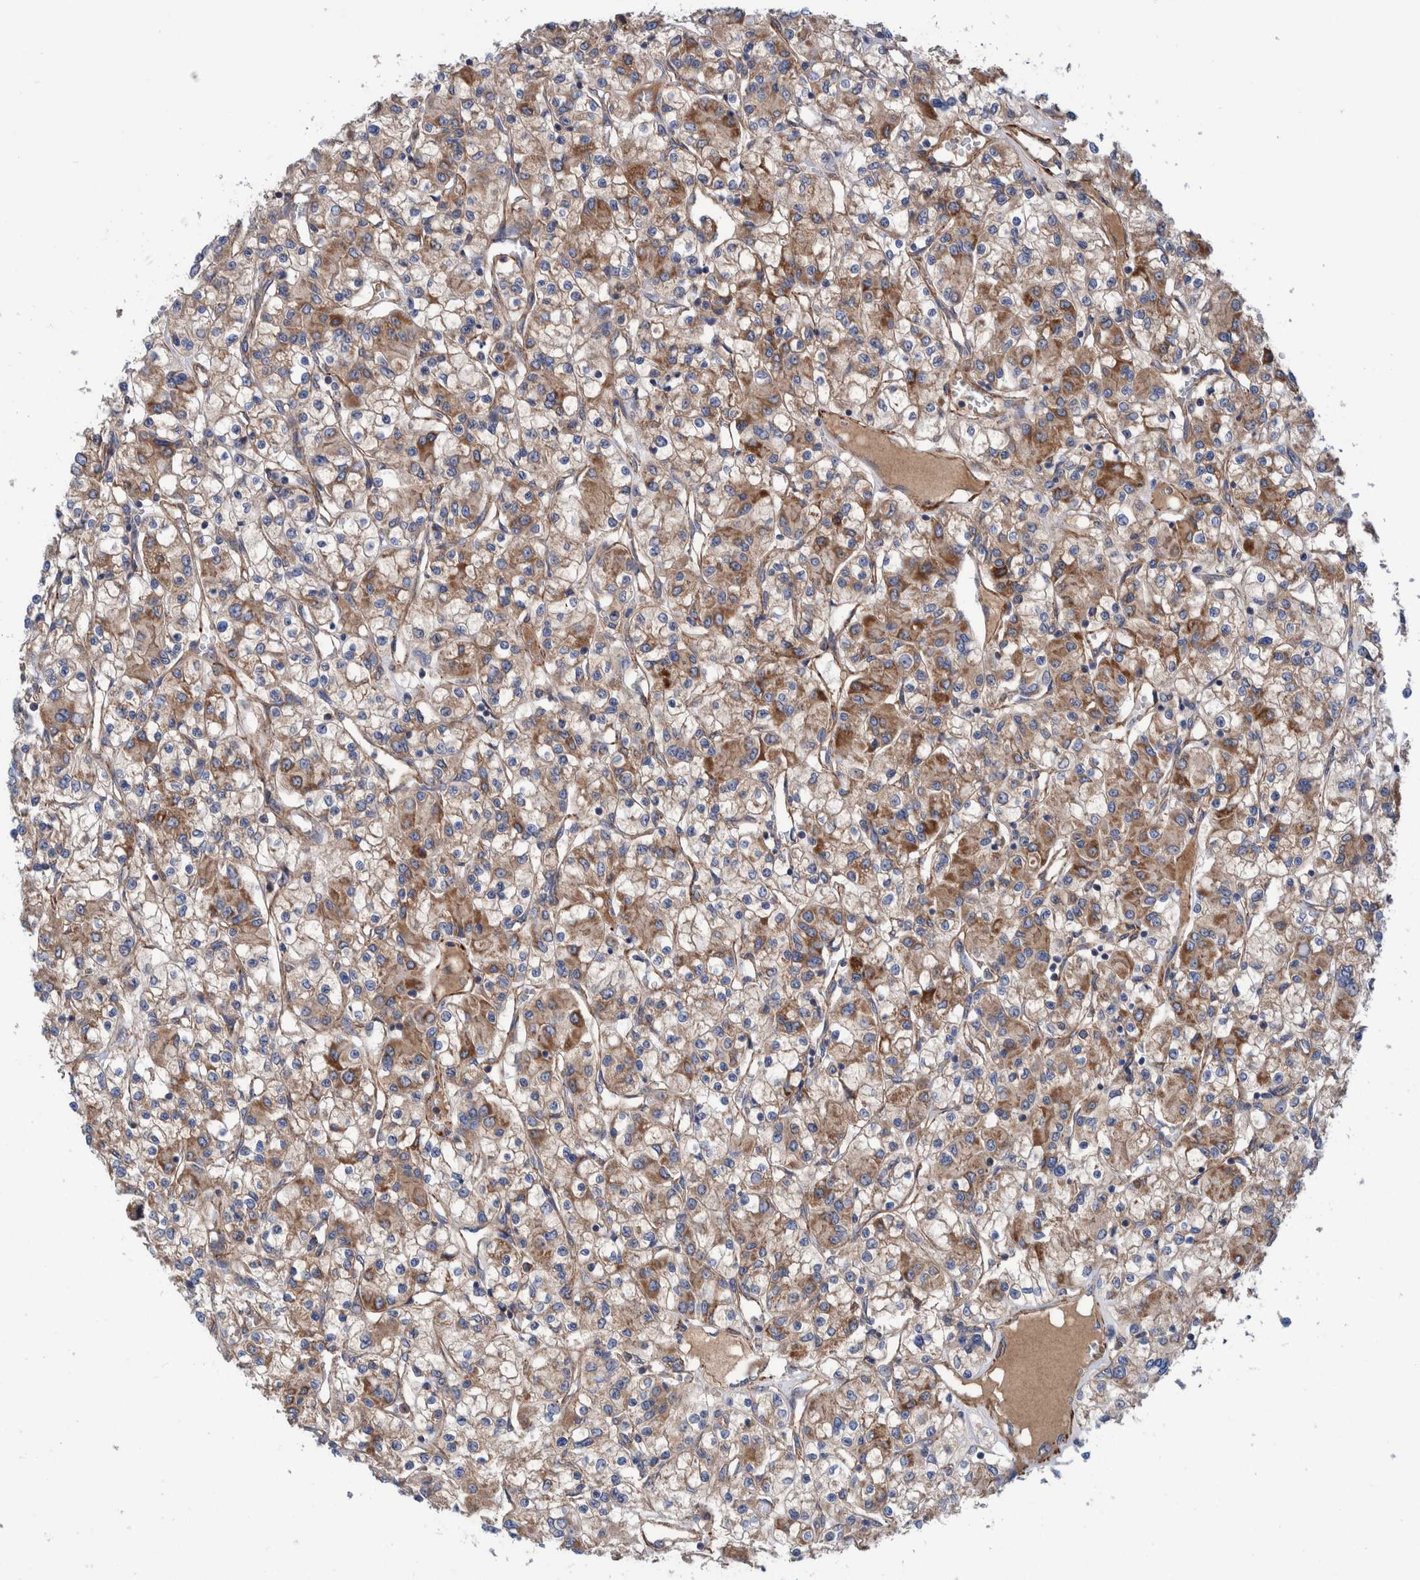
{"staining": {"intensity": "strong", "quantity": "<25%", "location": "cytoplasmic/membranous"}, "tissue": "renal cancer", "cell_type": "Tumor cells", "image_type": "cancer", "snomed": [{"axis": "morphology", "description": "Adenocarcinoma, NOS"}, {"axis": "topography", "description": "Kidney"}], "caption": "The photomicrograph exhibits a brown stain indicating the presence of a protein in the cytoplasmic/membranous of tumor cells in renal adenocarcinoma. (DAB (3,3'-diaminobenzidine) IHC, brown staining for protein, blue staining for nuclei).", "gene": "SLC25A10", "patient": {"sex": "female", "age": 59}}